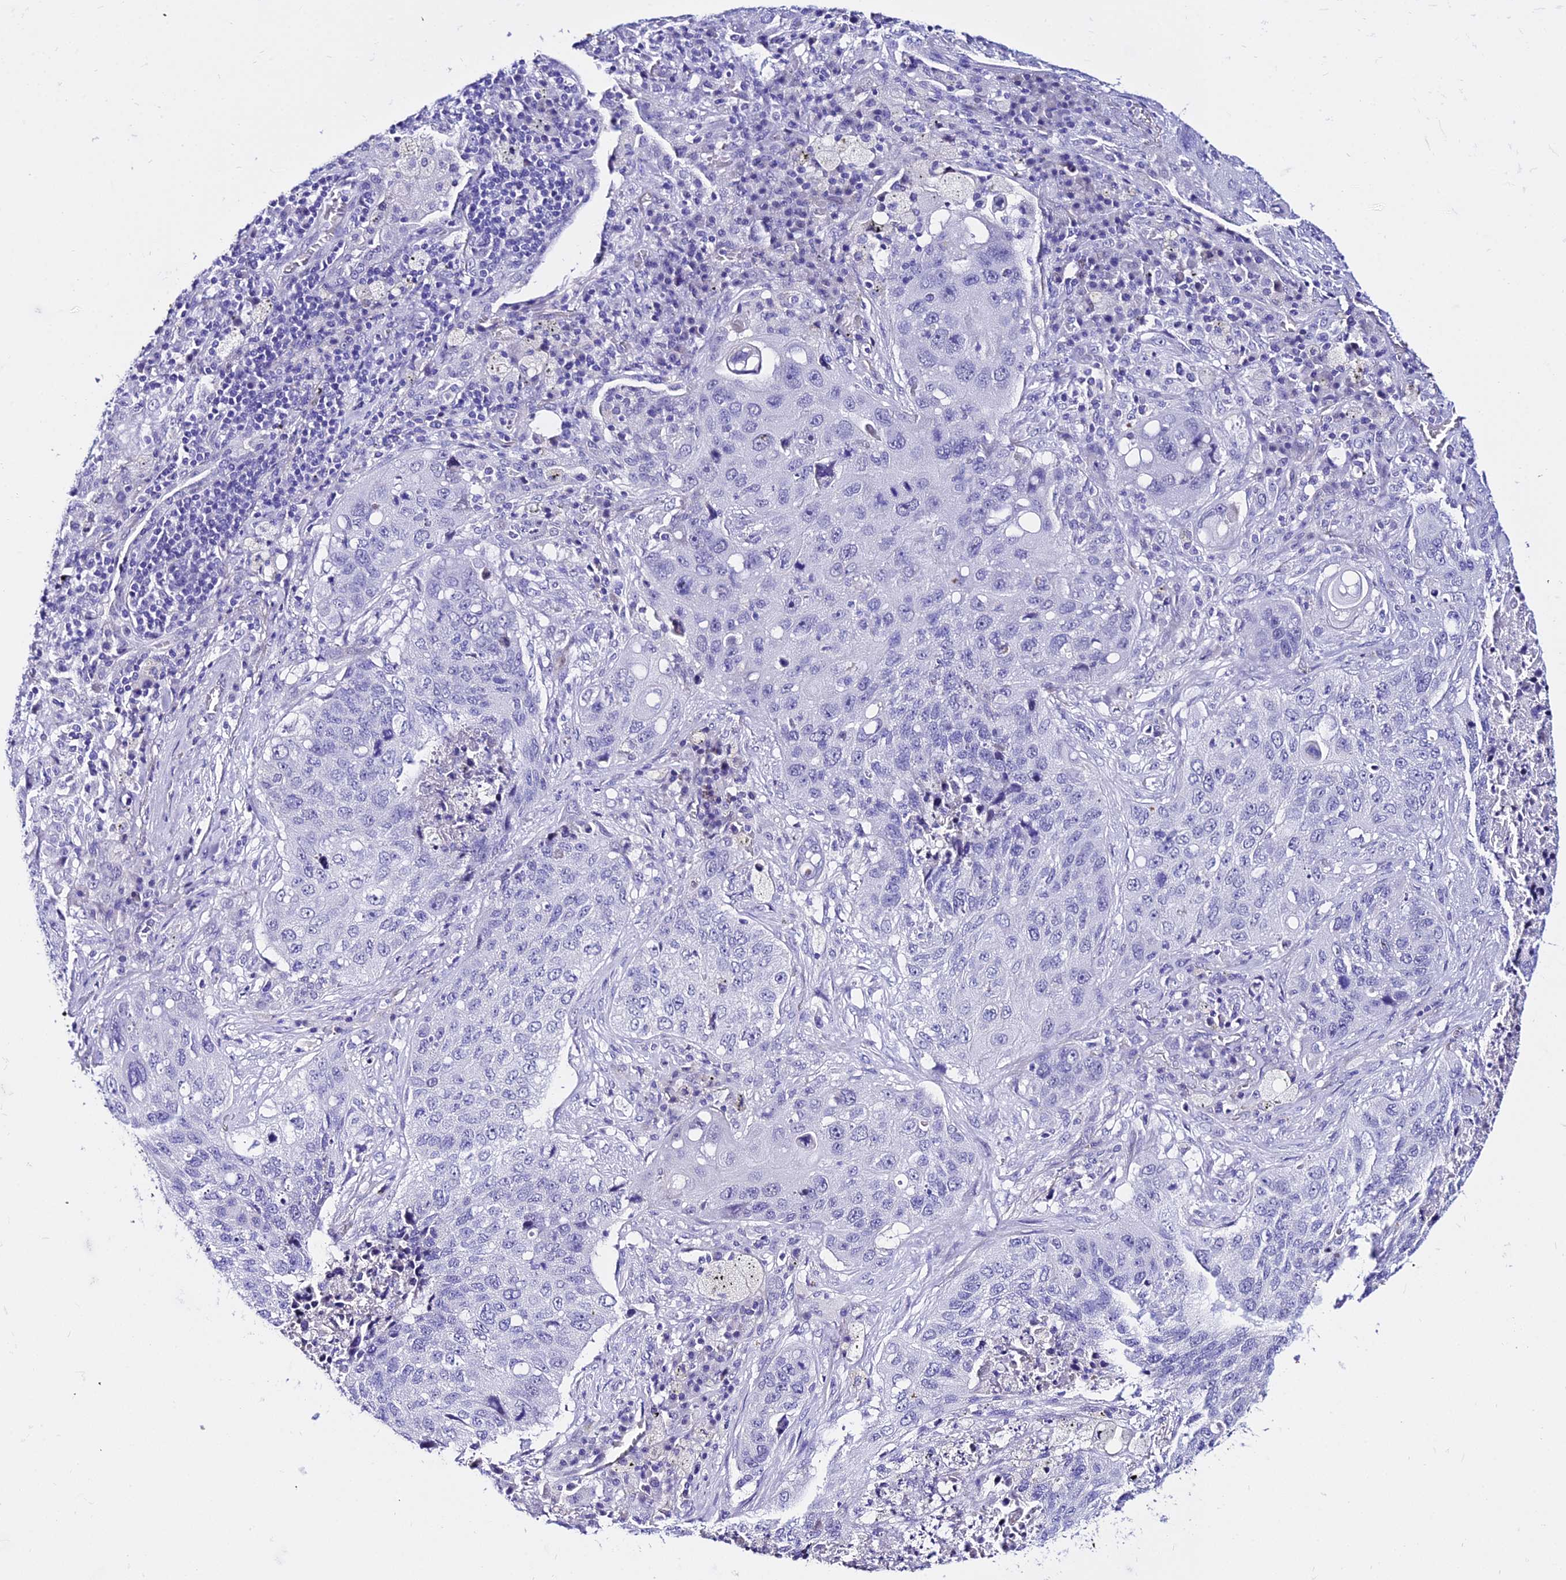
{"staining": {"intensity": "negative", "quantity": "none", "location": "none"}, "tissue": "lung cancer", "cell_type": "Tumor cells", "image_type": "cancer", "snomed": [{"axis": "morphology", "description": "Squamous cell carcinoma, NOS"}, {"axis": "topography", "description": "Lung"}], "caption": "A histopathology image of human lung squamous cell carcinoma is negative for staining in tumor cells.", "gene": "DEFB106A", "patient": {"sex": "female", "age": 63}}